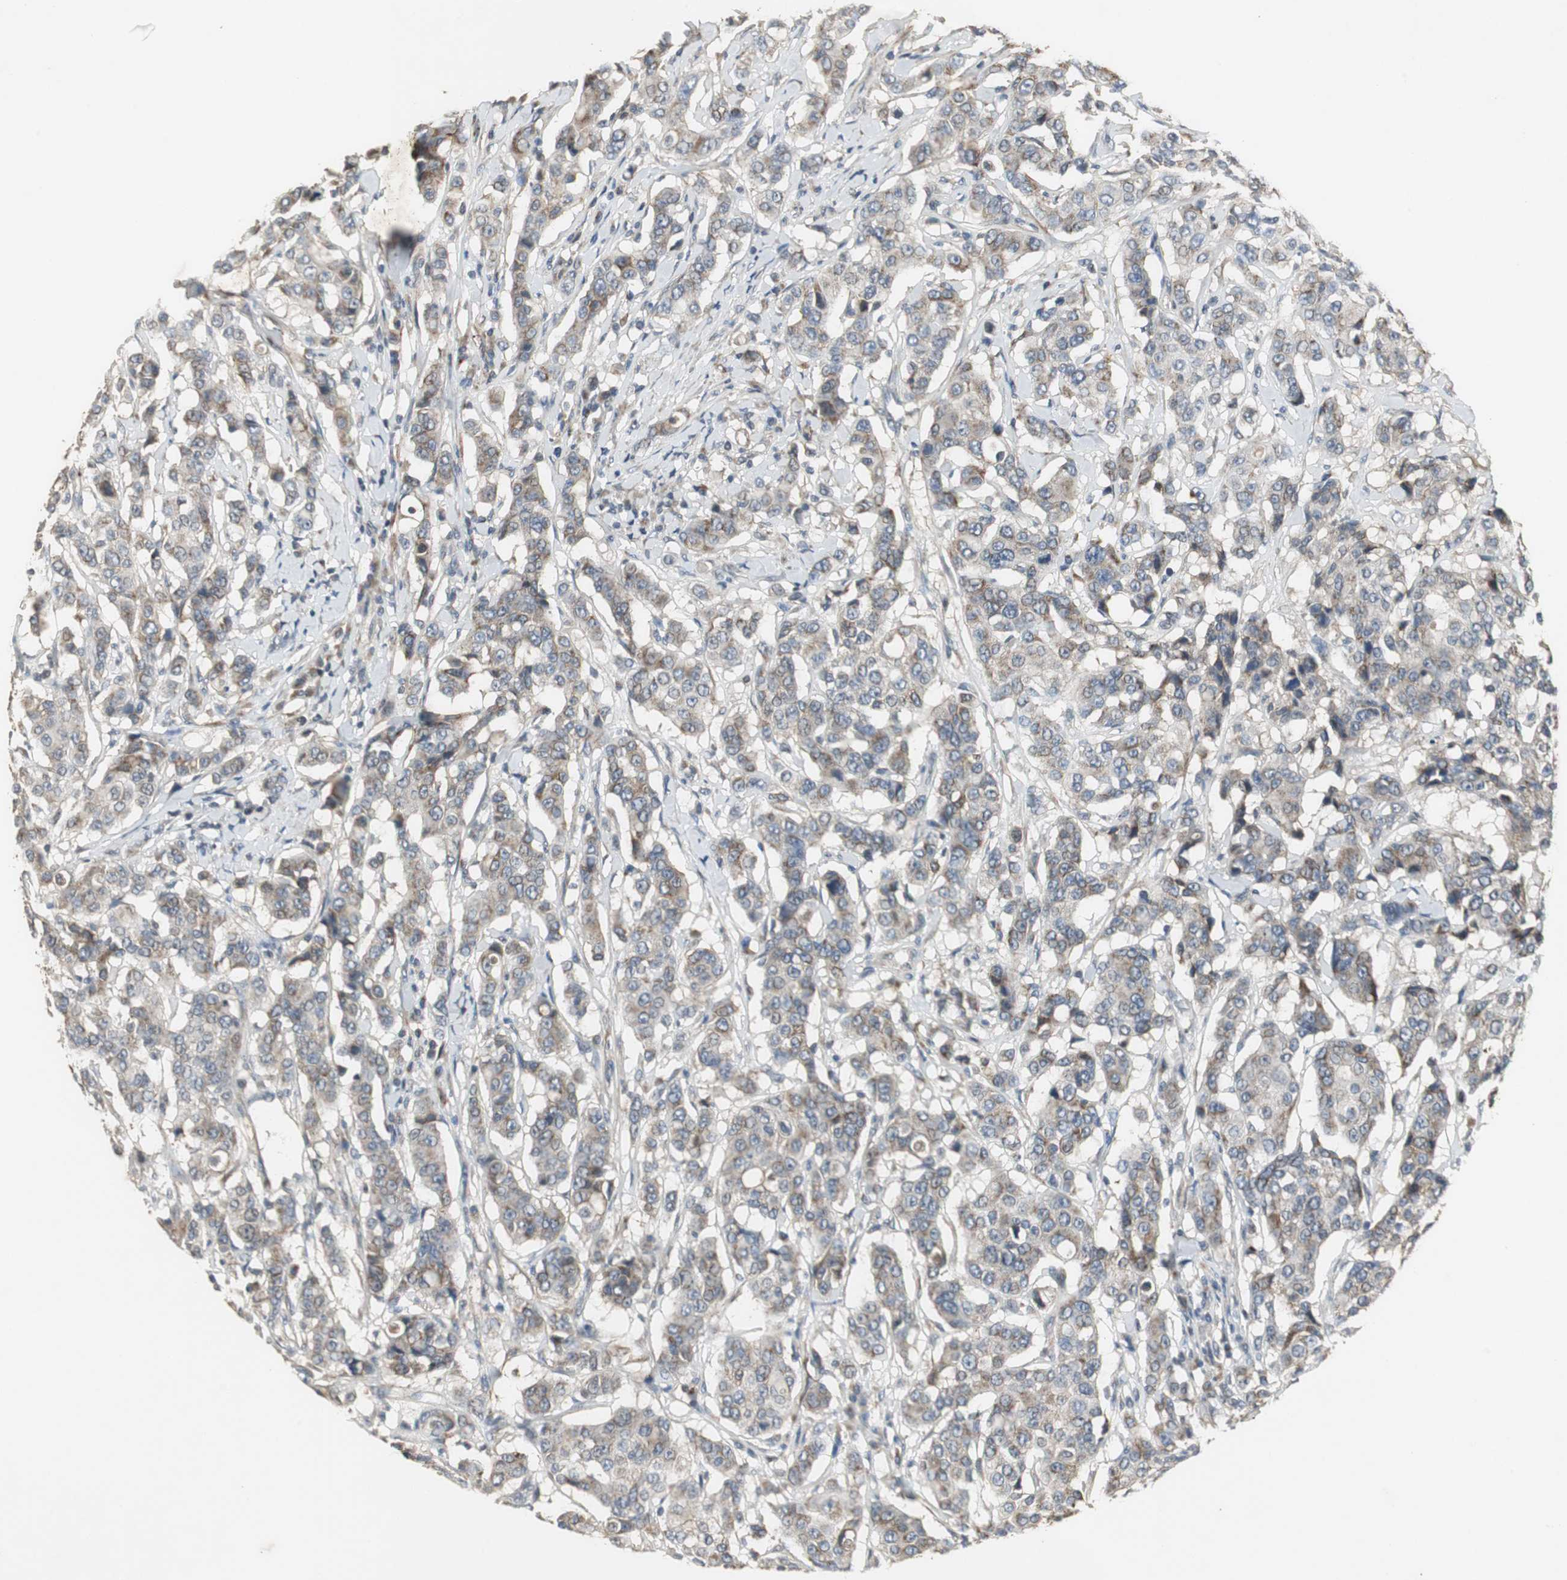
{"staining": {"intensity": "moderate", "quantity": ">75%", "location": "cytoplasmic/membranous"}, "tissue": "breast cancer", "cell_type": "Tumor cells", "image_type": "cancer", "snomed": [{"axis": "morphology", "description": "Duct carcinoma"}, {"axis": "topography", "description": "Breast"}], "caption": "This is a photomicrograph of immunohistochemistry staining of breast cancer (intraductal carcinoma), which shows moderate expression in the cytoplasmic/membranous of tumor cells.", "gene": "JTB", "patient": {"sex": "female", "age": 27}}